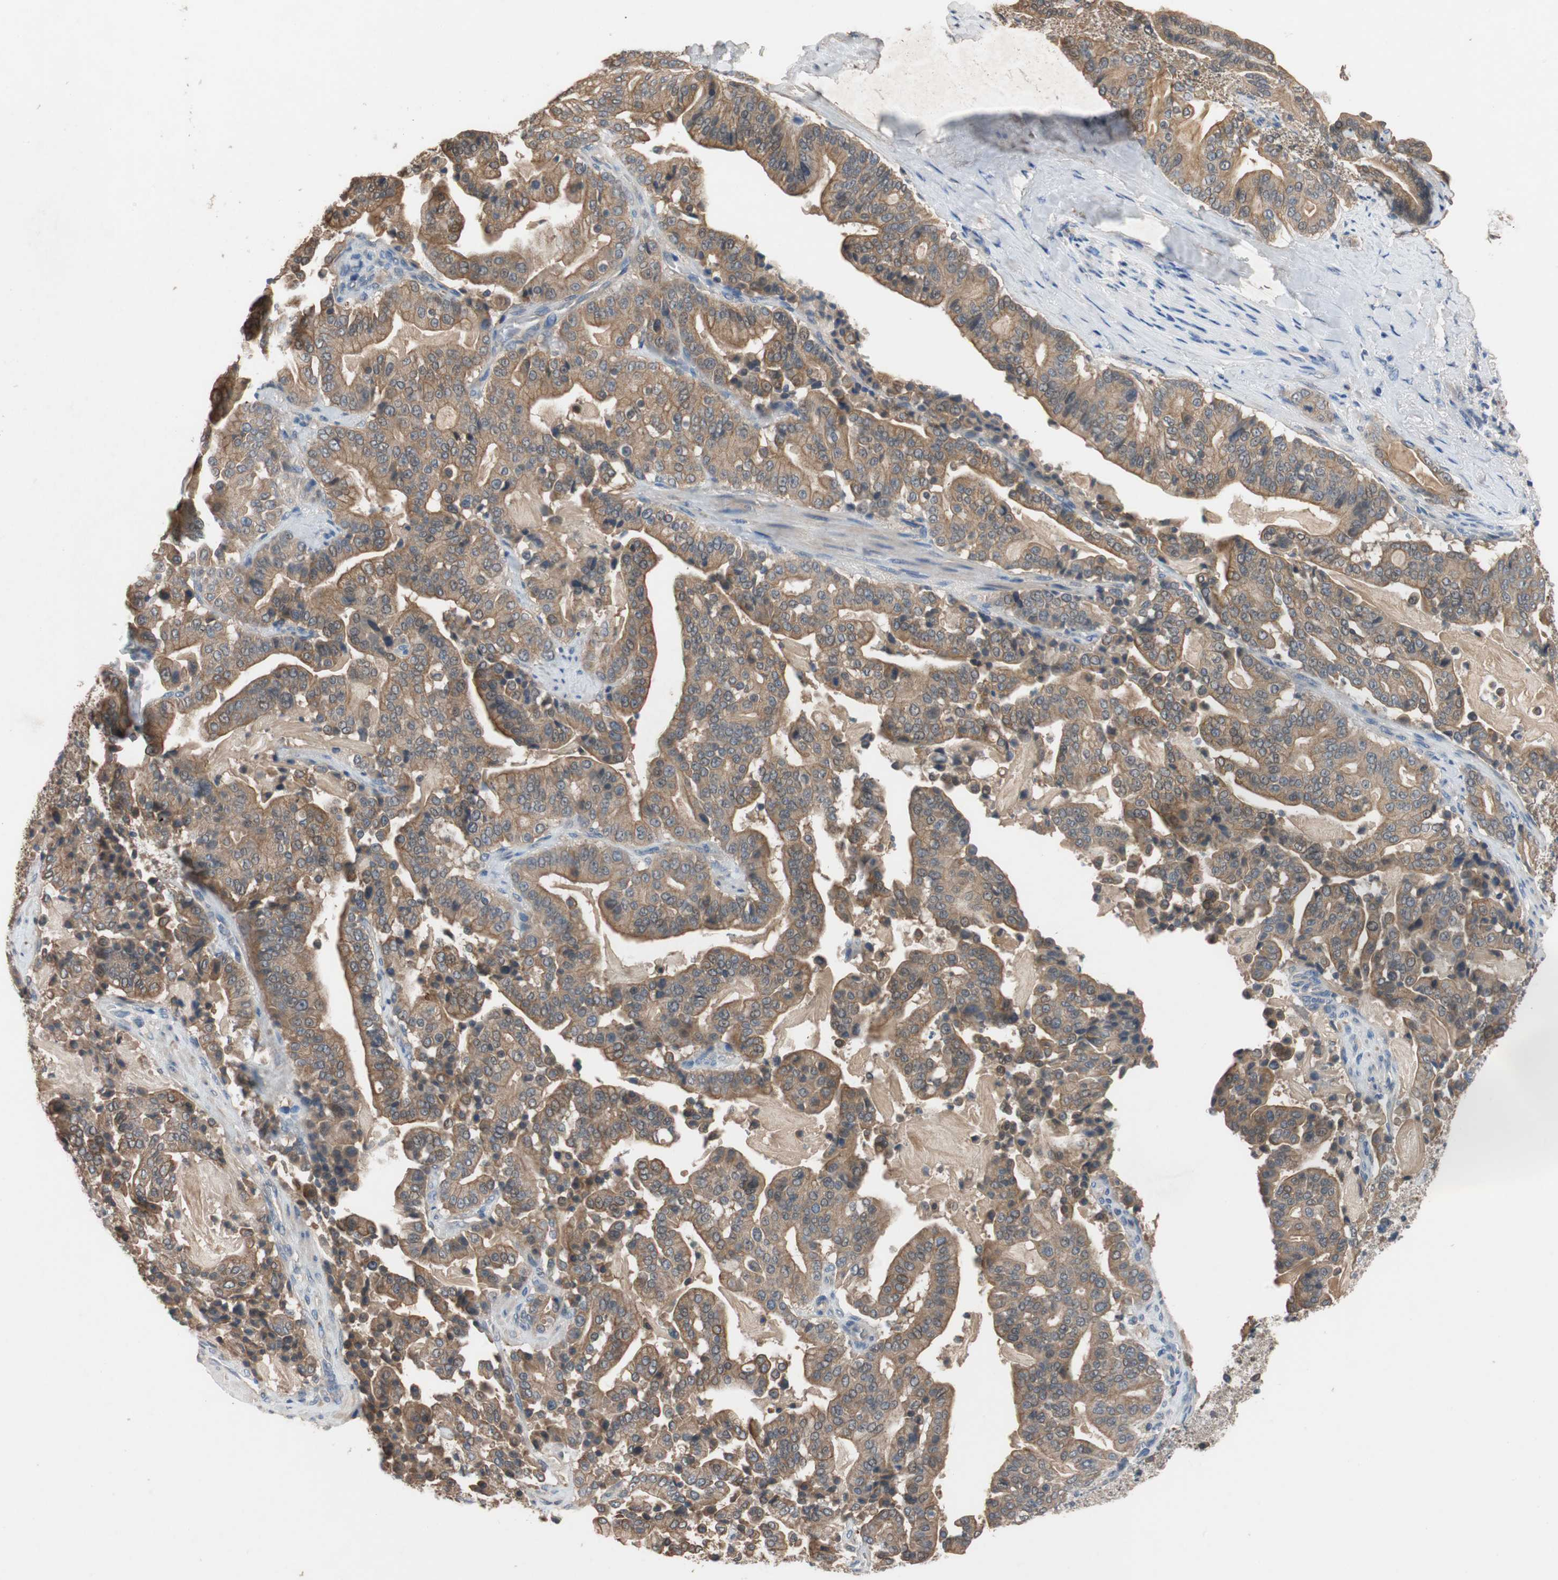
{"staining": {"intensity": "moderate", "quantity": ">75%", "location": "cytoplasmic/membranous"}, "tissue": "pancreatic cancer", "cell_type": "Tumor cells", "image_type": "cancer", "snomed": [{"axis": "morphology", "description": "Adenocarcinoma, NOS"}, {"axis": "topography", "description": "Pancreas"}], "caption": "Protein staining of pancreatic adenocarcinoma tissue shows moderate cytoplasmic/membranous expression in approximately >75% of tumor cells.", "gene": "ADAP1", "patient": {"sex": "male", "age": 63}}